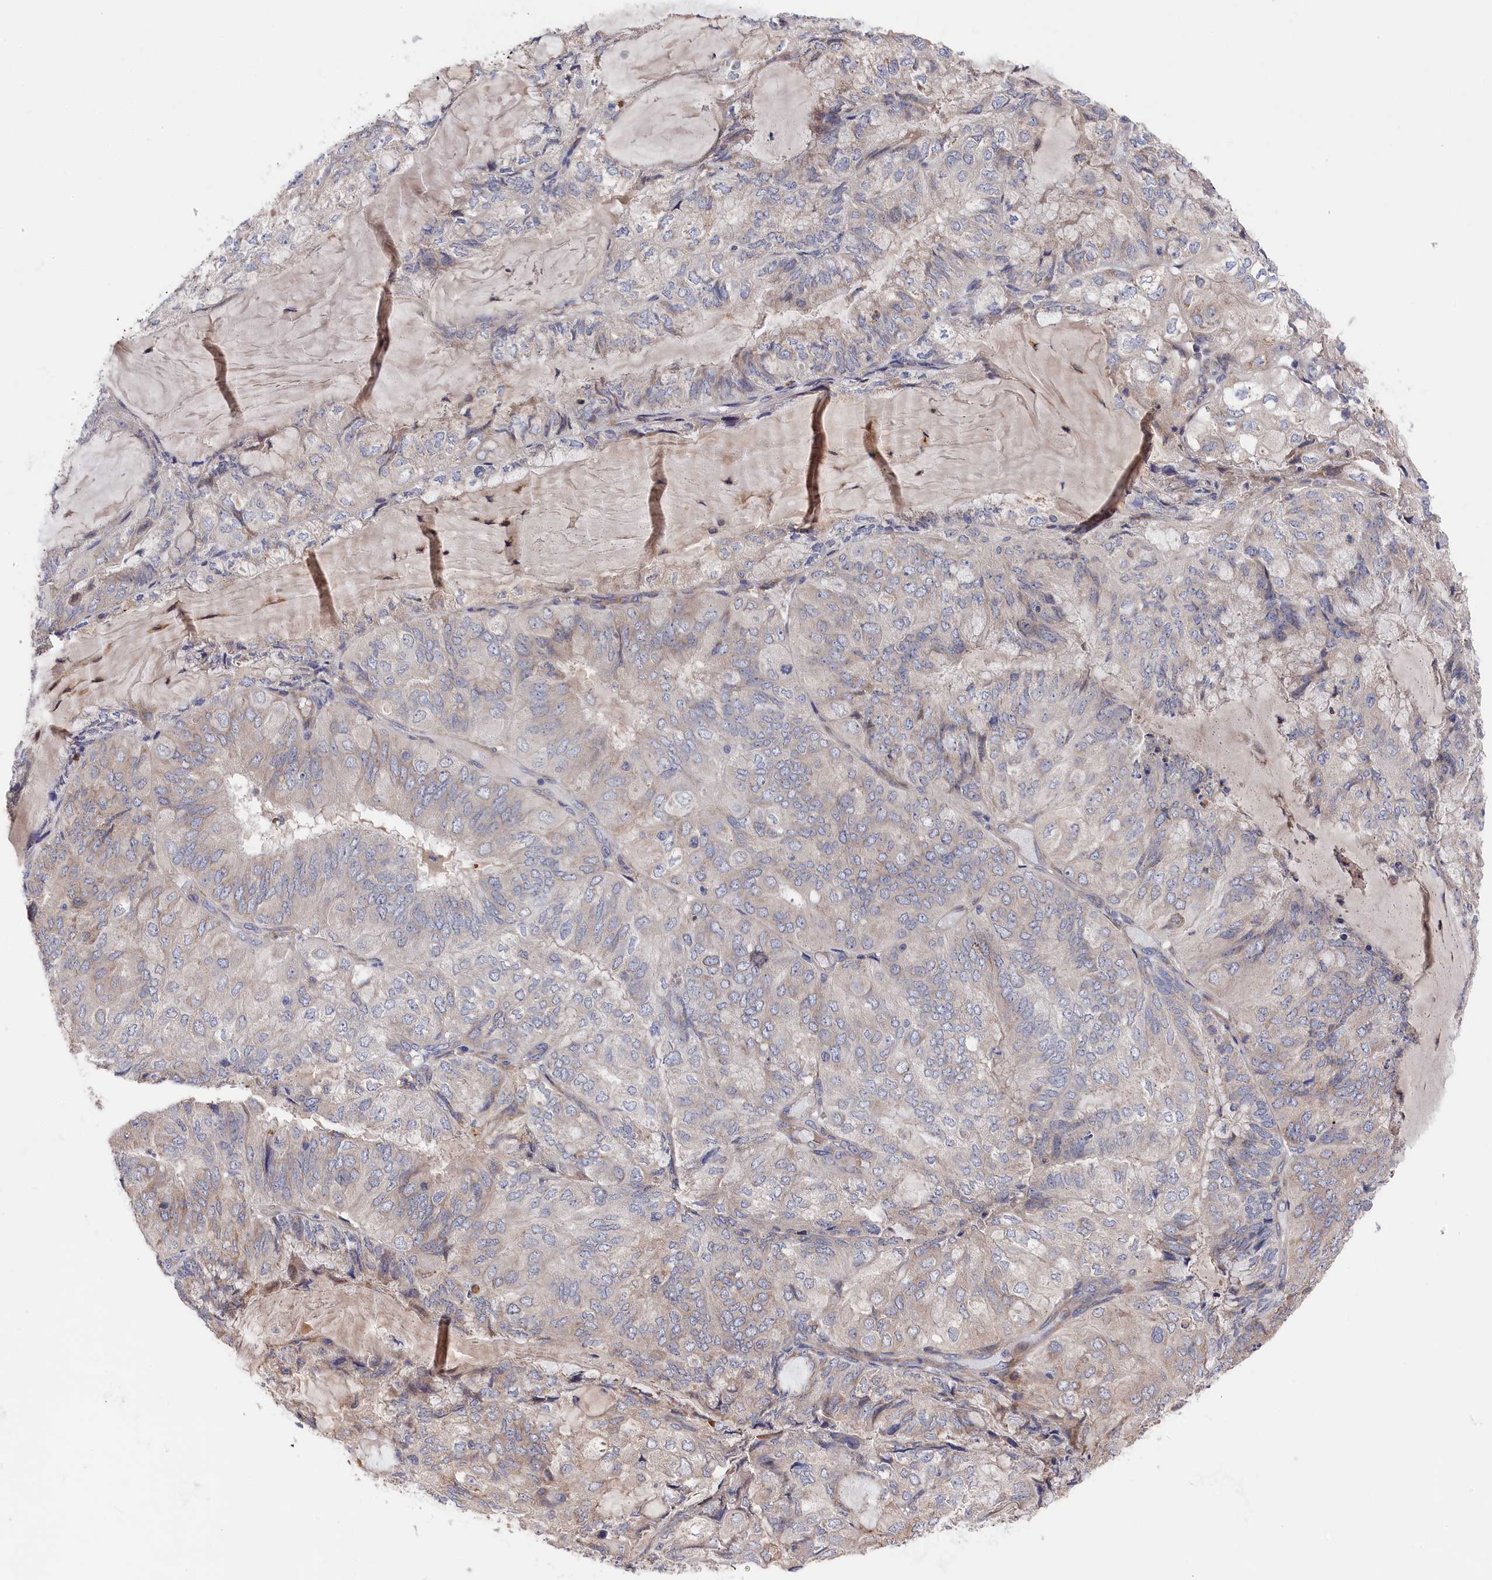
{"staining": {"intensity": "weak", "quantity": "<25%", "location": "cytoplasmic/membranous"}, "tissue": "endometrial cancer", "cell_type": "Tumor cells", "image_type": "cancer", "snomed": [{"axis": "morphology", "description": "Adenocarcinoma, NOS"}, {"axis": "topography", "description": "Endometrium"}], "caption": "Immunohistochemistry micrograph of neoplastic tissue: endometrial adenocarcinoma stained with DAB demonstrates no significant protein expression in tumor cells. (DAB immunohistochemistry (IHC) visualized using brightfield microscopy, high magnification).", "gene": "CYB5D2", "patient": {"sex": "female", "age": 81}}